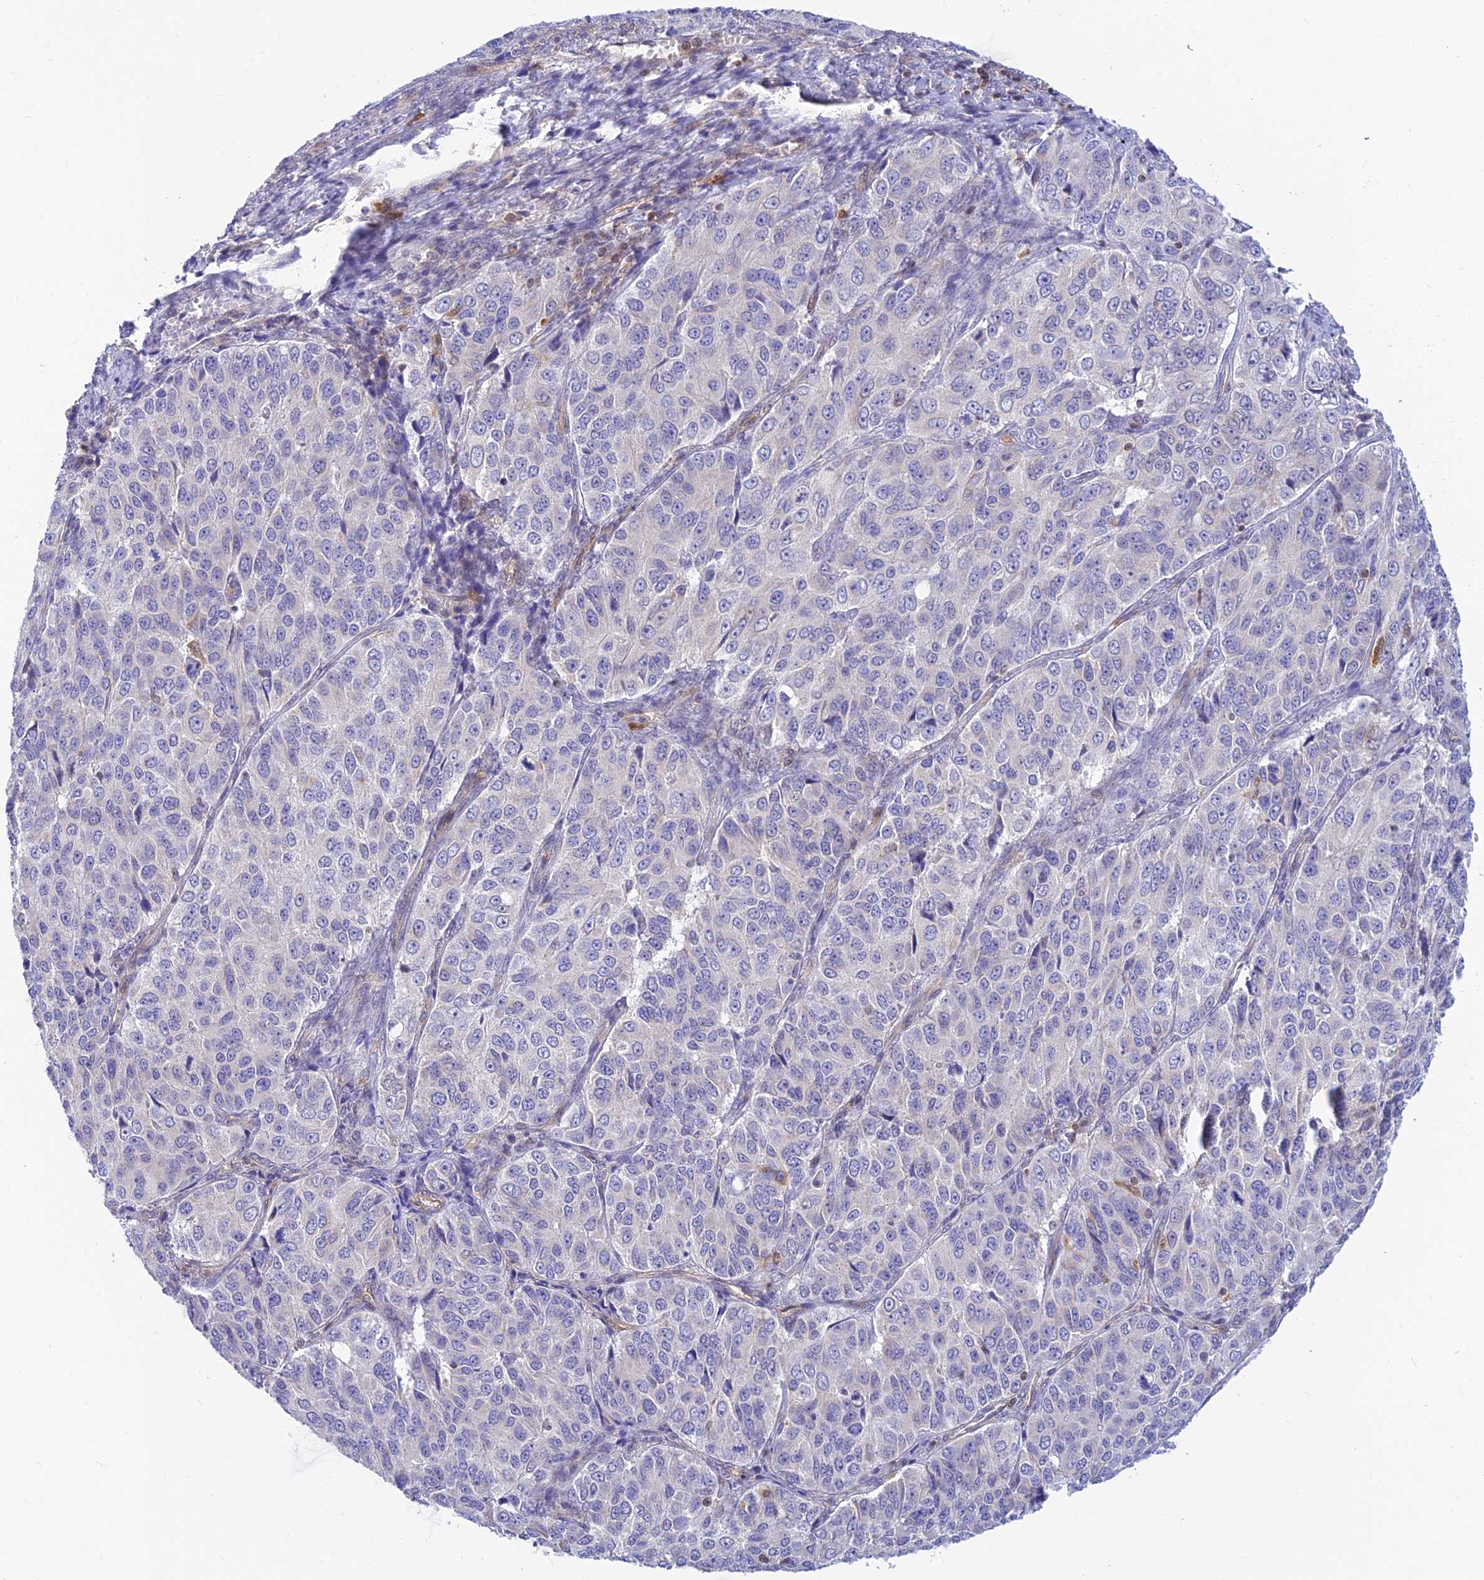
{"staining": {"intensity": "negative", "quantity": "none", "location": "none"}, "tissue": "ovarian cancer", "cell_type": "Tumor cells", "image_type": "cancer", "snomed": [{"axis": "morphology", "description": "Carcinoma, endometroid"}, {"axis": "topography", "description": "Ovary"}], "caption": "This is an immunohistochemistry histopathology image of human ovarian cancer. There is no positivity in tumor cells.", "gene": "LYSMD2", "patient": {"sex": "female", "age": 51}}